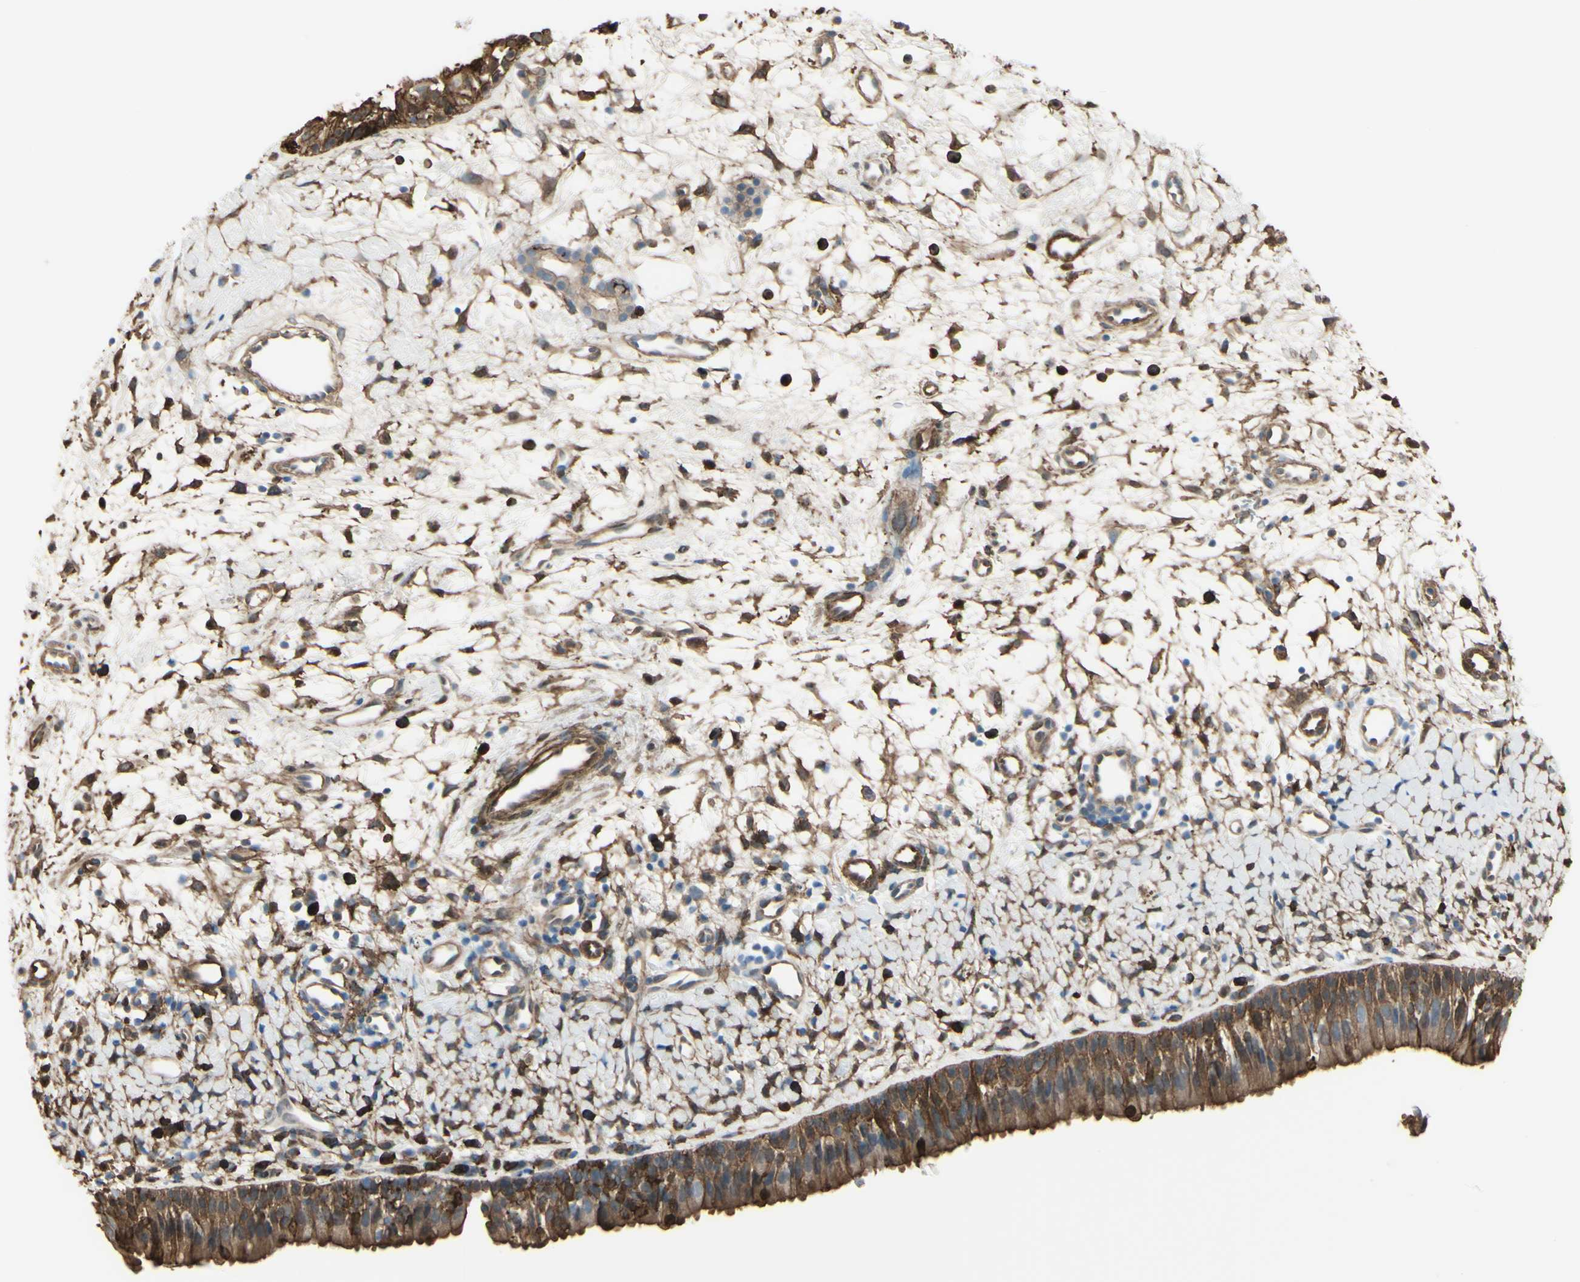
{"staining": {"intensity": "moderate", "quantity": ">75%", "location": "cytoplasmic/membranous"}, "tissue": "nasopharynx", "cell_type": "Respiratory epithelial cells", "image_type": "normal", "snomed": [{"axis": "morphology", "description": "Normal tissue, NOS"}, {"axis": "topography", "description": "Nasopharynx"}], "caption": "High-magnification brightfield microscopy of normal nasopharynx stained with DAB (3,3'-diaminobenzidine) (brown) and counterstained with hematoxylin (blue). respiratory epithelial cells exhibit moderate cytoplasmic/membranous expression is identified in approximately>75% of cells.", "gene": "GSN", "patient": {"sex": "male", "age": 22}}